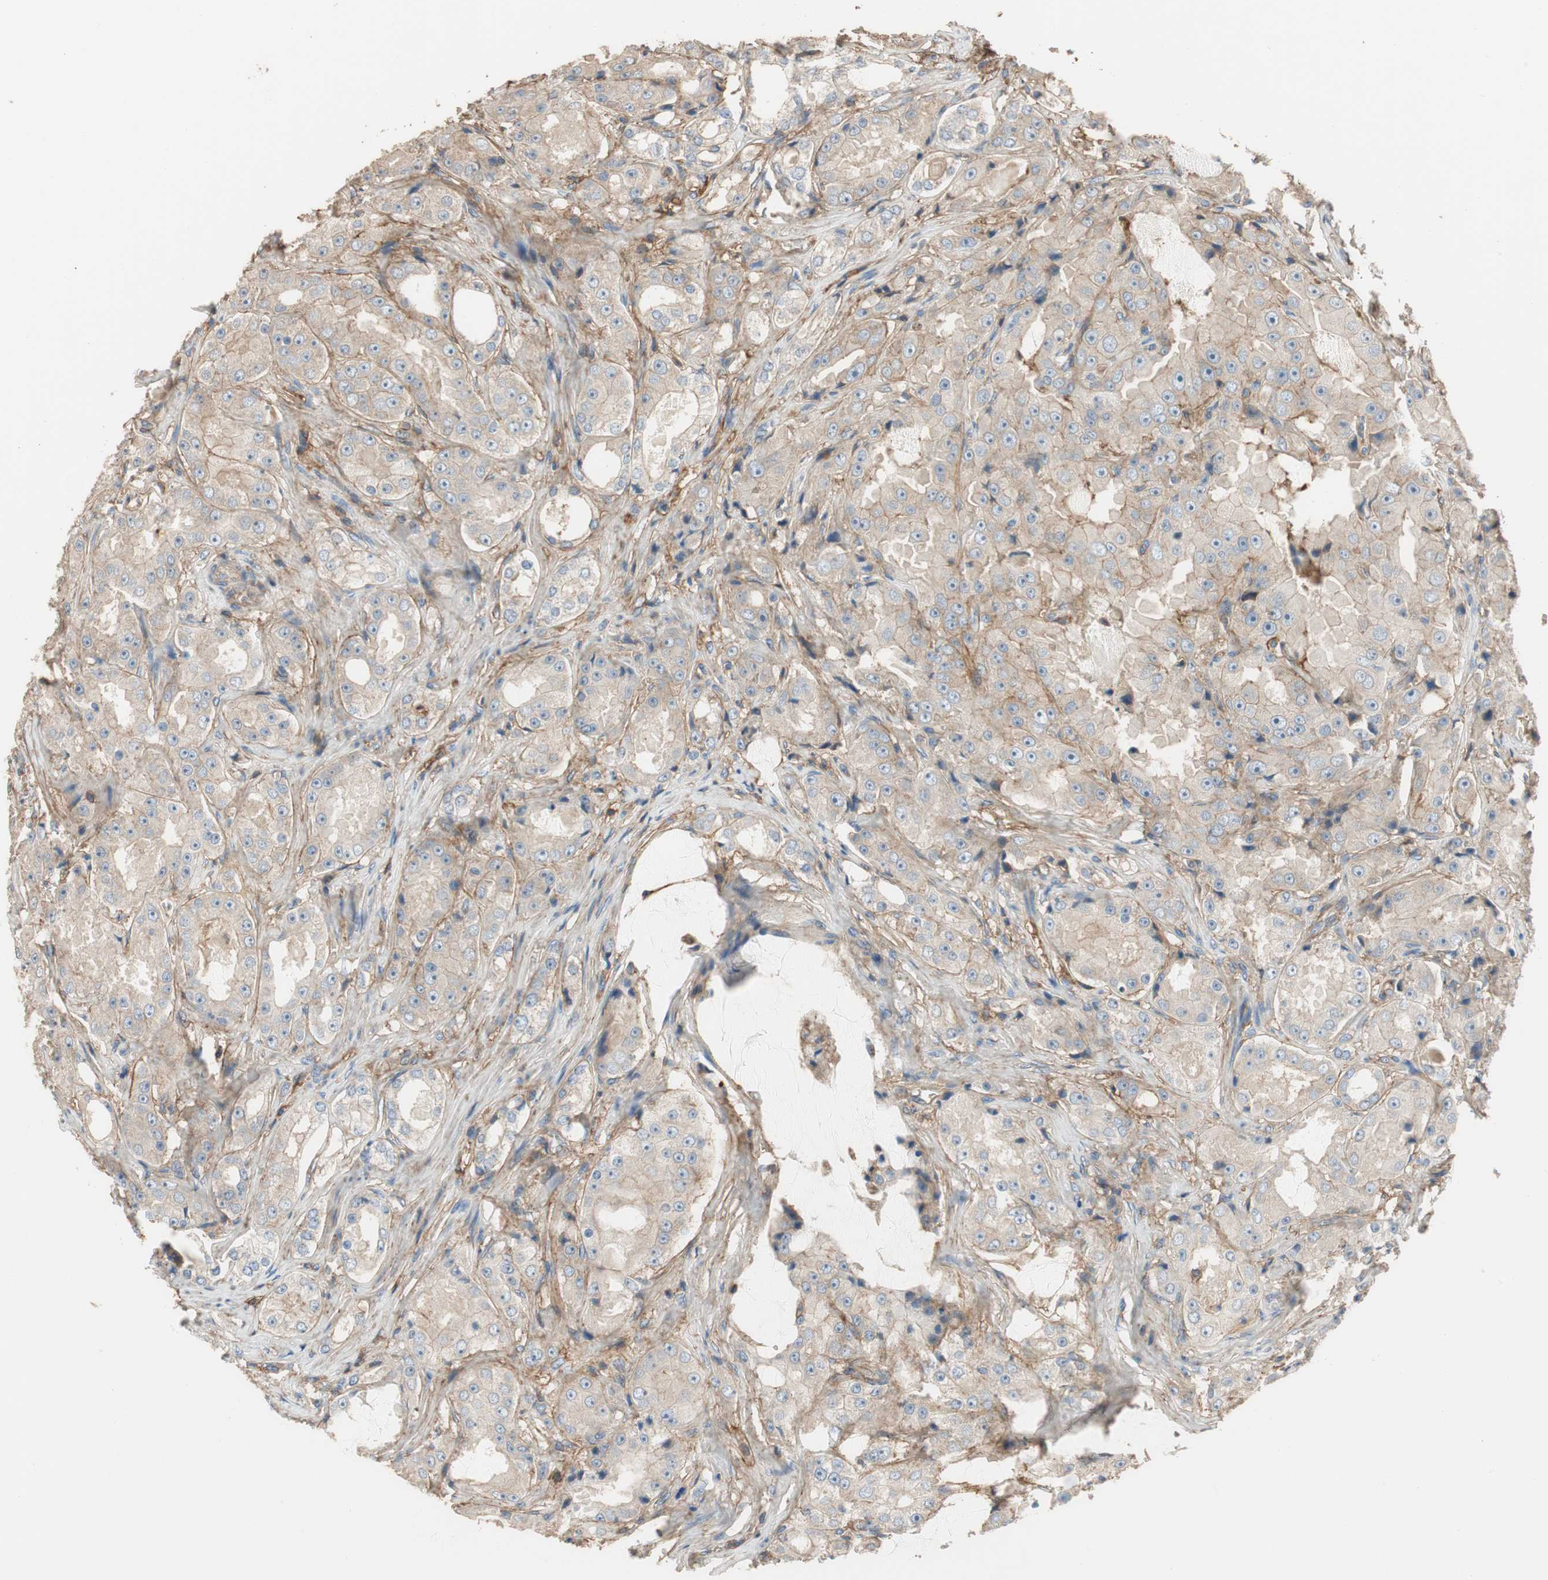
{"staining": {"intensity": "weak", "quantity": "25%-75%", "location": "cytoplasmic/membranous"}, "tissue": "prostate cancer", "cell_type": "Tumor cells", "image_type": "cancer", "snomed": [{"axis": "morphology", "description": "Adenocarcinoma, High grade"}, {"axis": "topography", "description": "Prostate"}], "caption": "Tumor cells show low levels of weak cytoplasmic/membranous positivity in approximately 25%-75% of cells in human prostate cancer (high-grade adenocarcinoma).", "gene": "IL1RL1", "patient": {"sex": "male", "age": 73}}